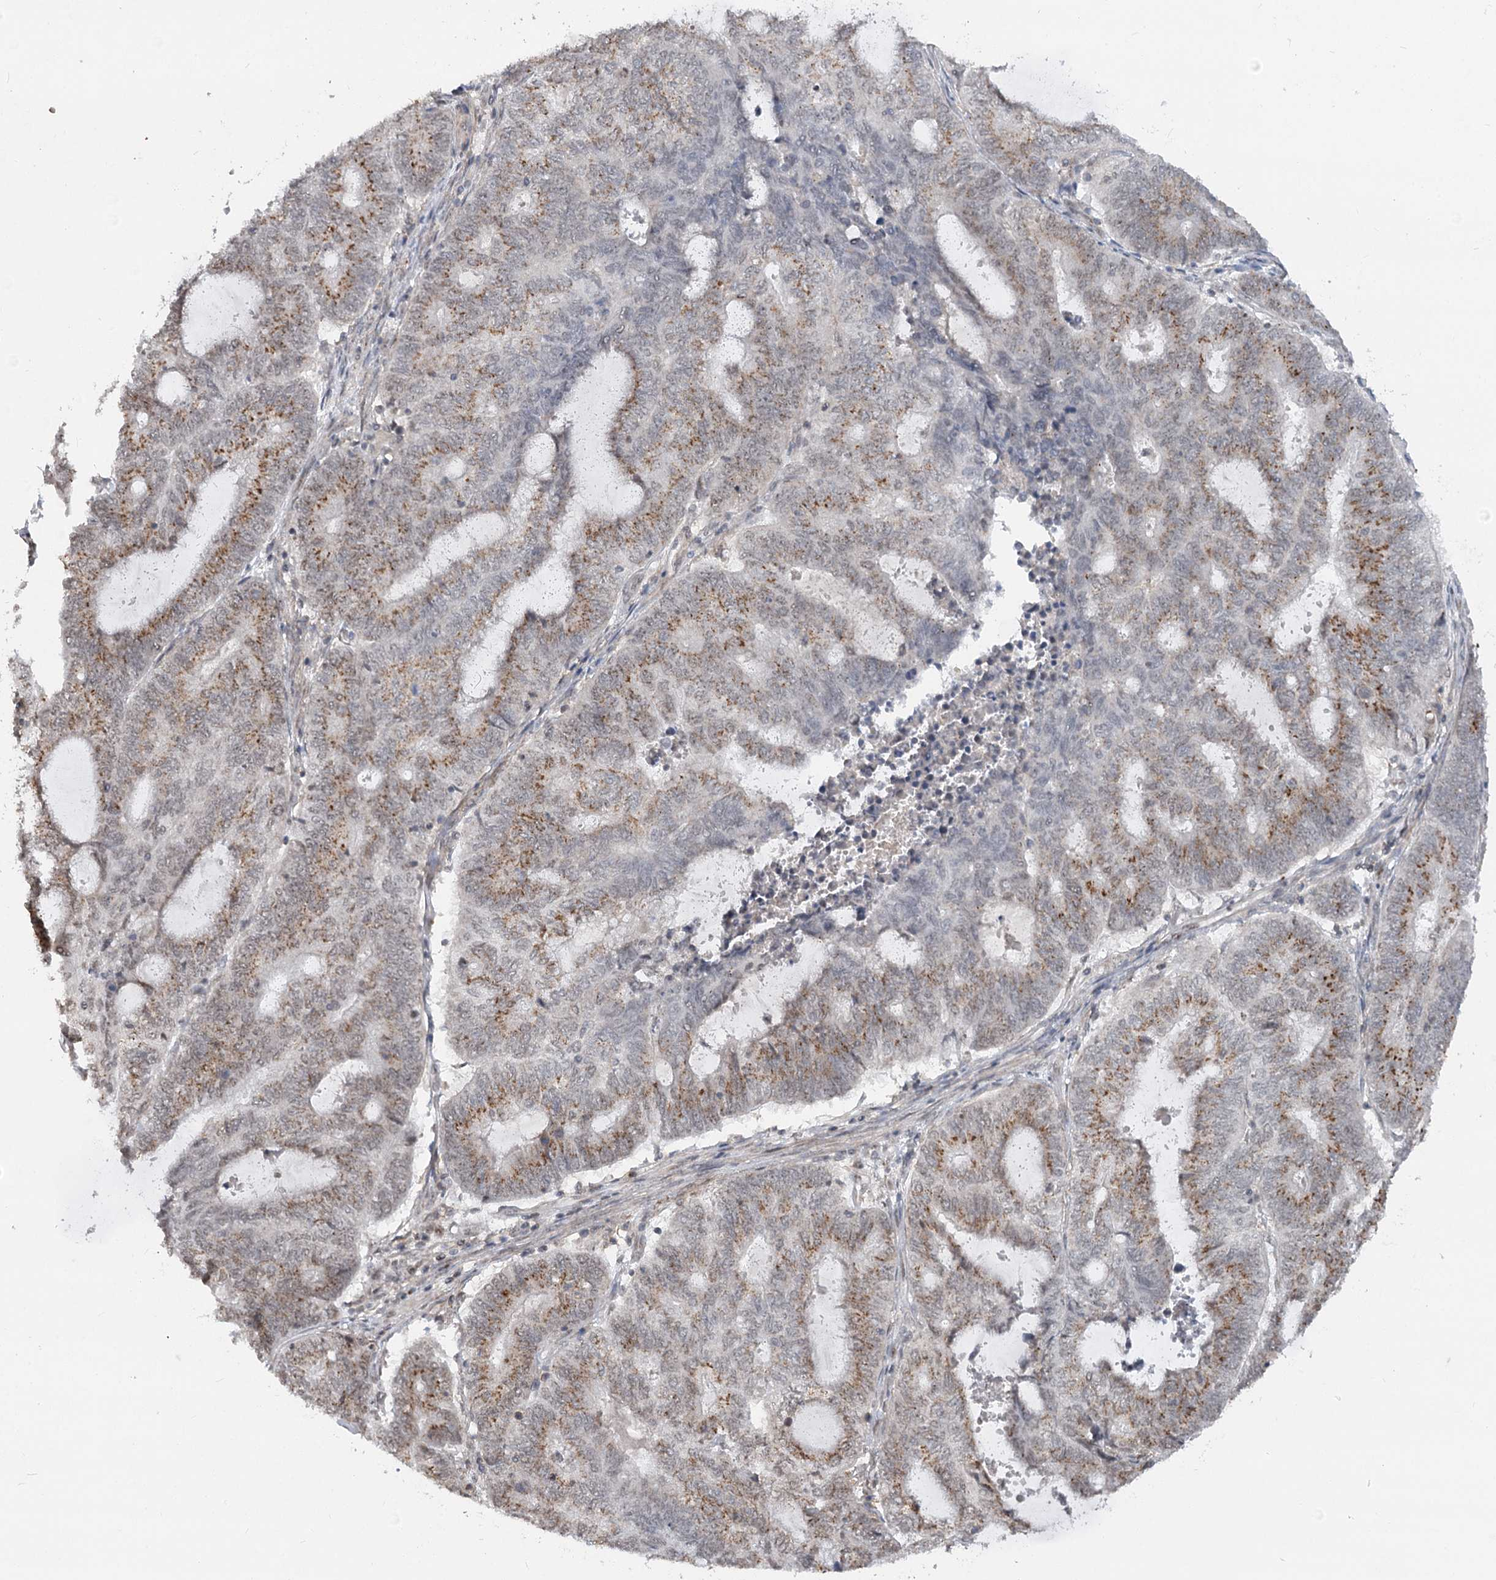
{"staining": {"intensity": "moderate", "quantity": ">75%", "location": "cytoplasmic/membranous"}, "tissue": "endometrial cancer", "cell_type": "Tumor cells", "image_type": "cancer", "snomed": [{"axis": "morphology", "description": "Adenocarcinoma, NOS"}, {"axis": "topography", "description": "Uterus"}, {"axis": "topography", "description": "Endometrium"}], "caption": "Immunohistochemical staining of human adenocarcinoma (endometrial) reveals medium levels of moderate cytoplasmic/membranous positivity in about >75% of tumor cells.", "gene": "GNL3L", "patient": {"sex": "female", "age": 70}}